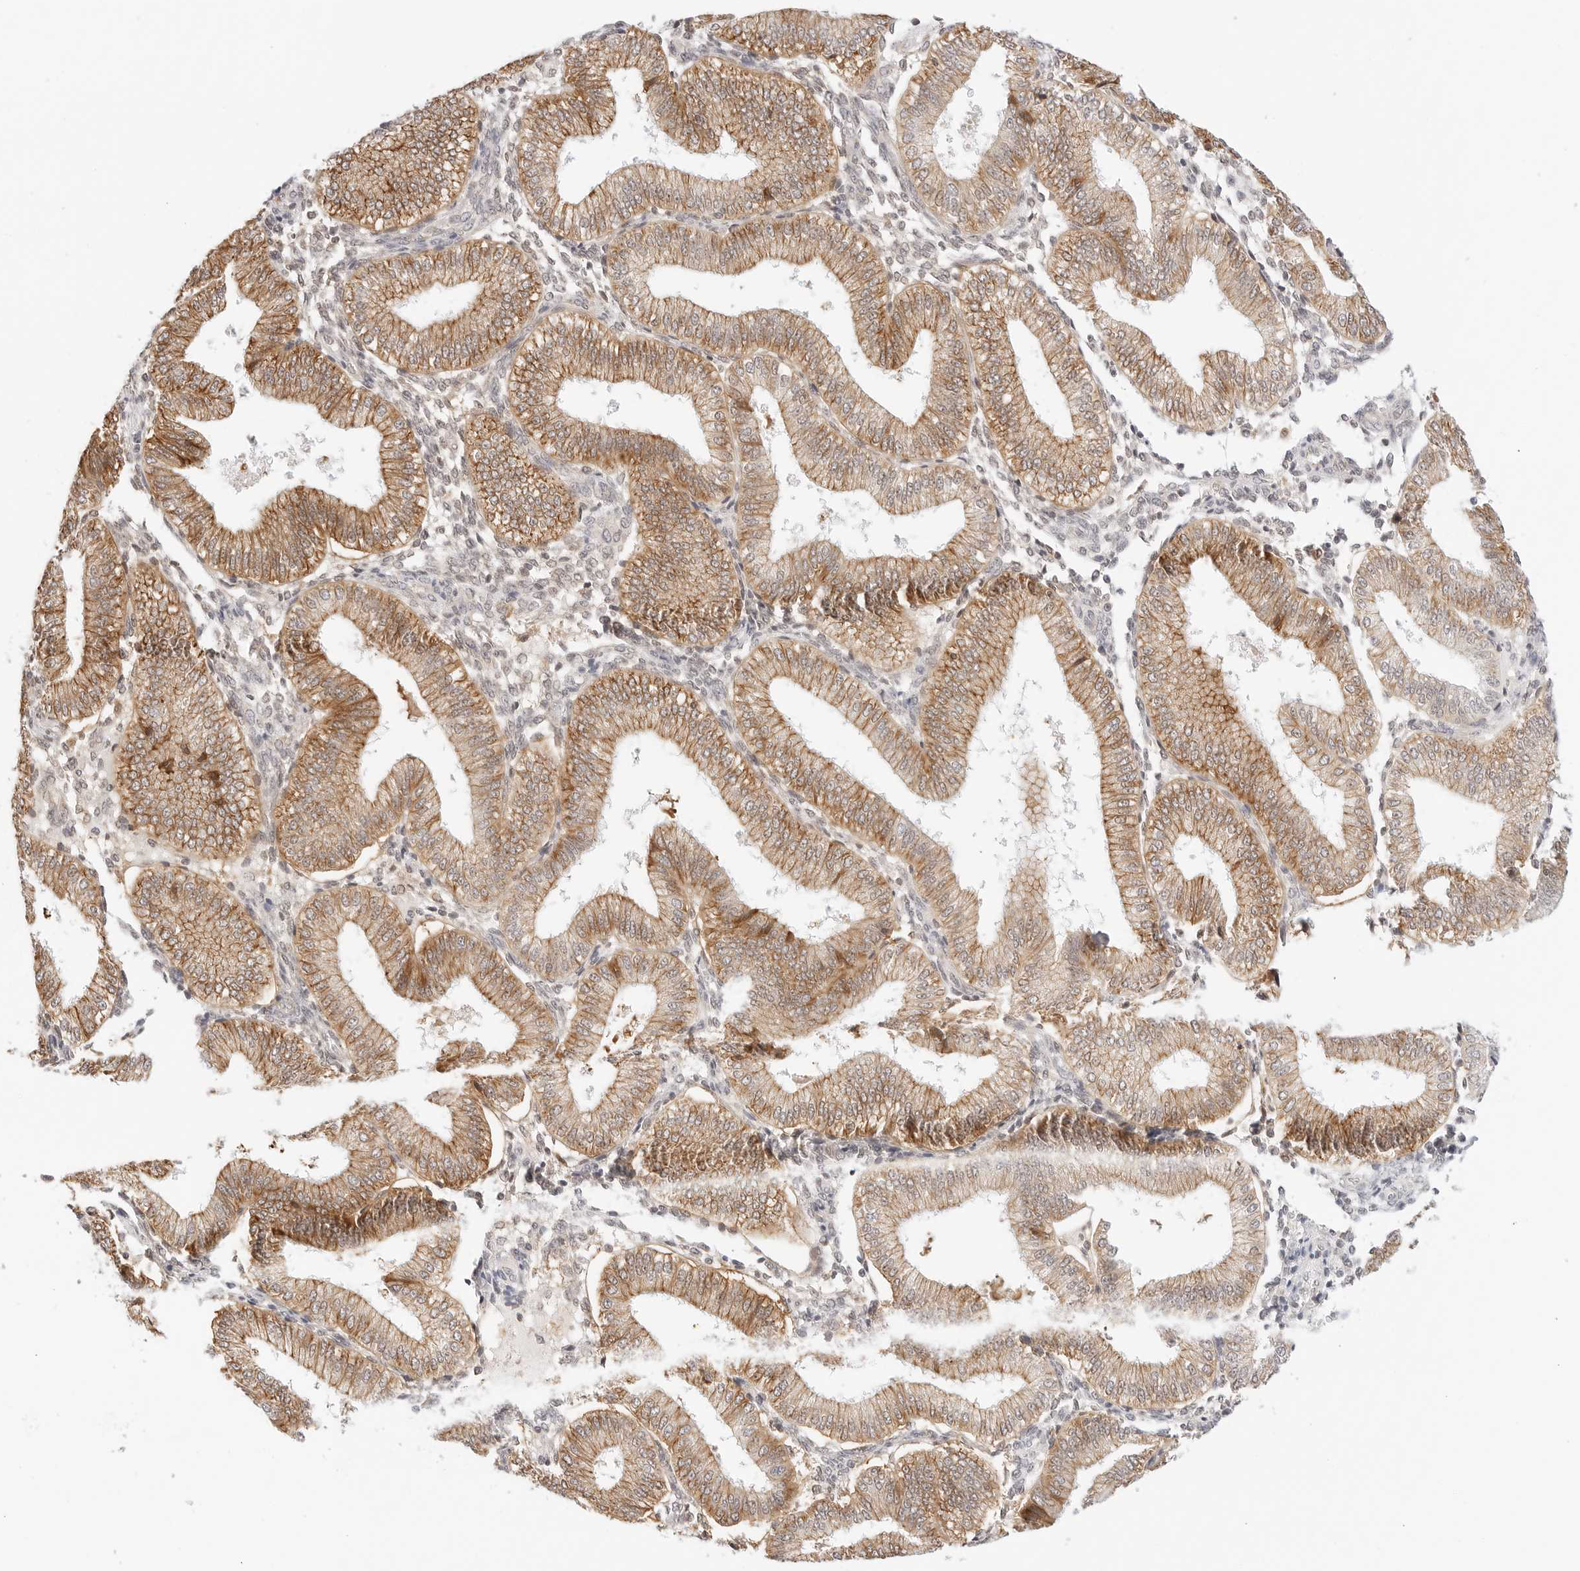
{"staining": {"intensity": "weak", "quantity": "25%-75%", "location": "cytoplasmic/membranous"}, "tissue": "endometrium", "cell_type": "Cells in endometrial stroma", "image_type": "normal", "snomed": [{"axis": "morphology", "description": "Normal tissue, NOS"}, {"axis": "topography", "description": "Endometrium"}], "caption": "Protein staining demonstrates weak cytoplasmic/membranous positivity in approximately 25%-75% of cells in endometrial stroma in normal endometrium. The staining was performed using DAB, with brown indicating positive protein expression. Nuclei are stained blue with hematoxylin.", "gene": "ERO1B", "patient": {"sex": "female", "age": 39}}